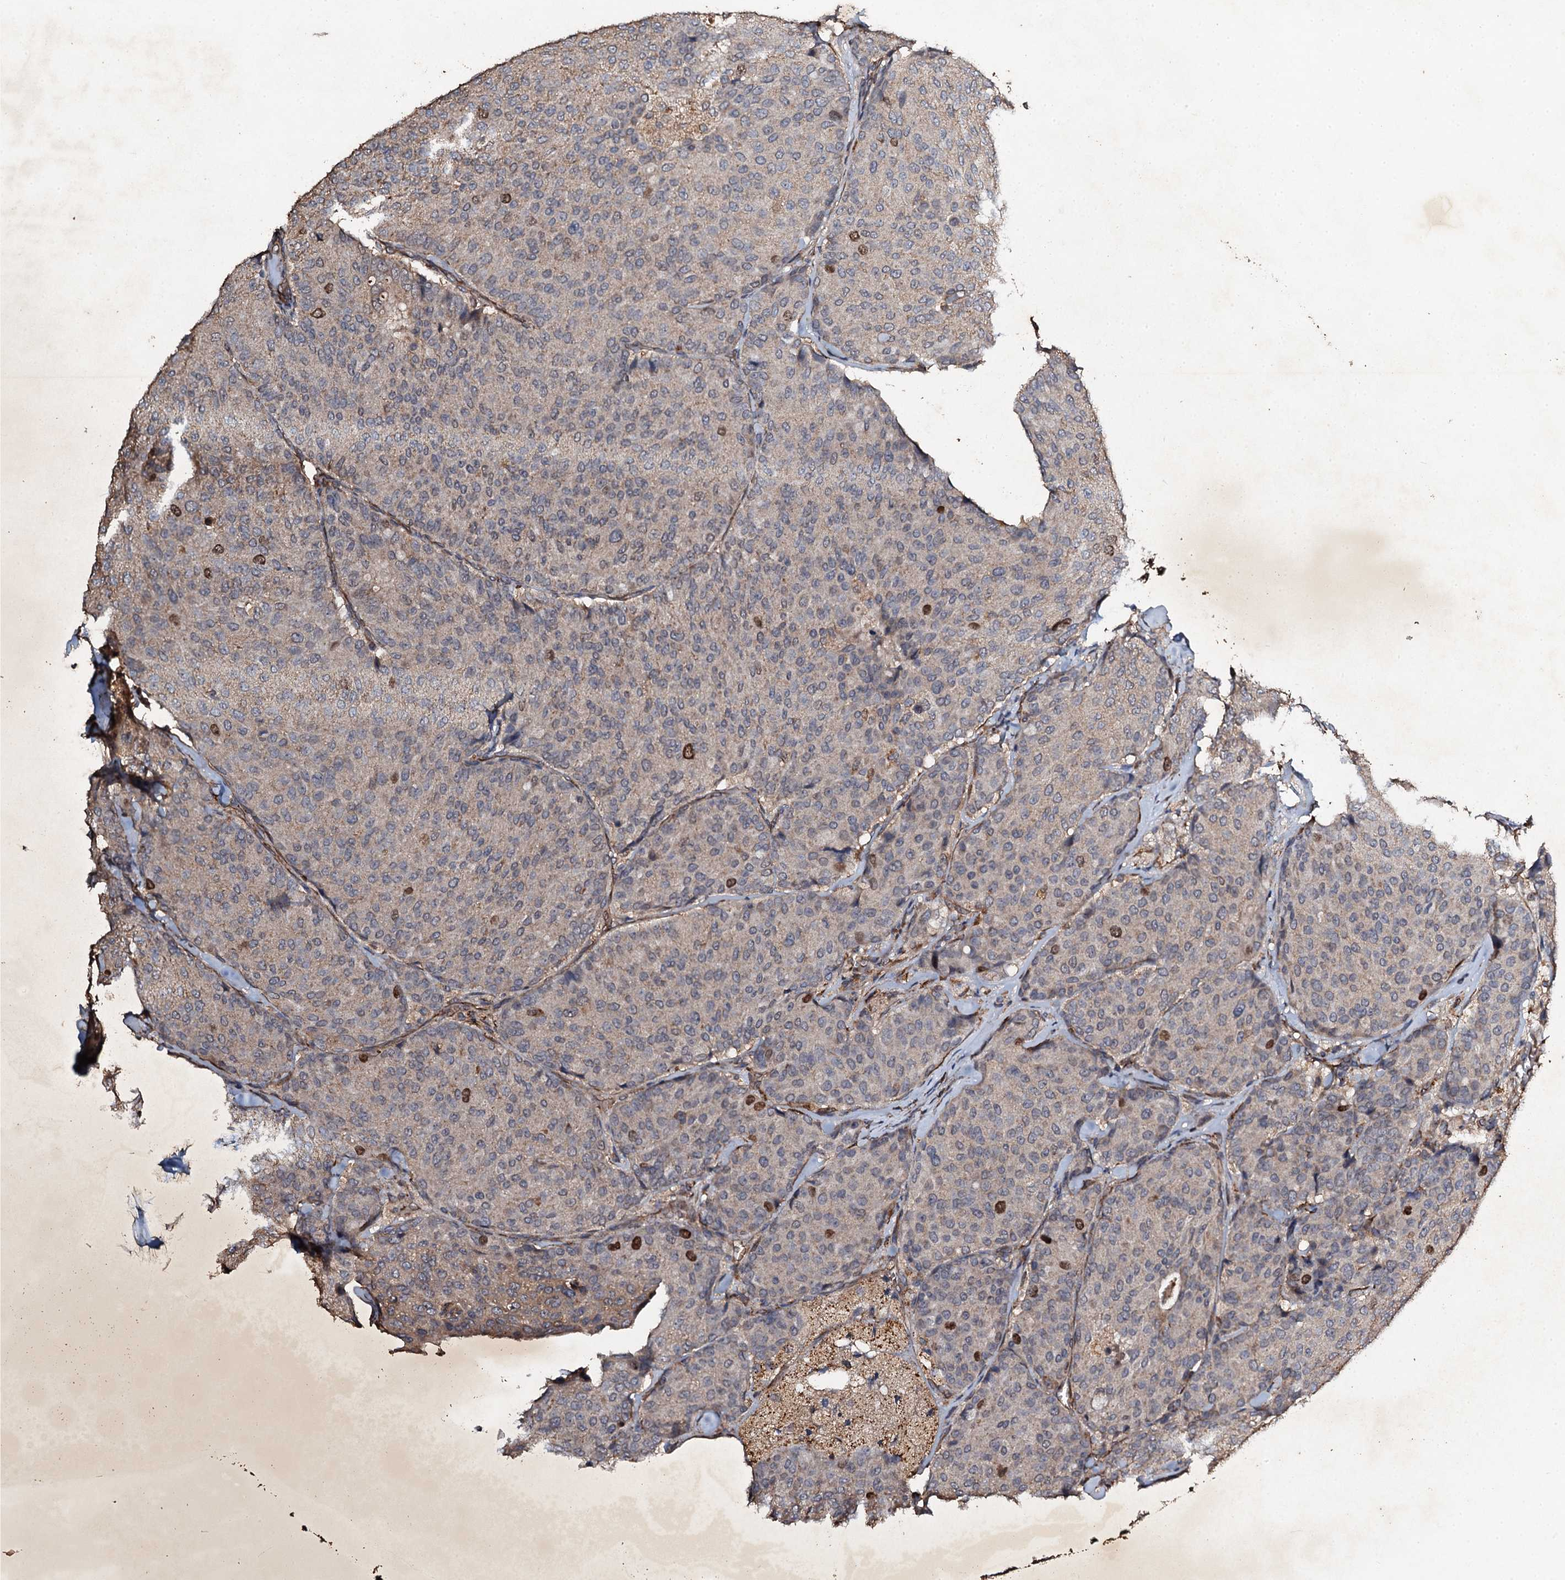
{"staining": {"intensity": "moderate", "quantity": "<25%", "location": "nuclear"}, "tissue": "breast cancer", "cell_type": "Tumor cells", "image_type": "cancer", "snomed": [{"axis": "morphology", "description": "Duct carcinoma"}, {"axis": "topography", "description": "Breast"}], "caption": "This image displays IHC staining of breast cancer (intraductal carcinoma), with low moderate nuclear staining in about <25% of tumor cells.", "gene": "ADAMTS10", "patient": {"sex": "female", "age": 75}}